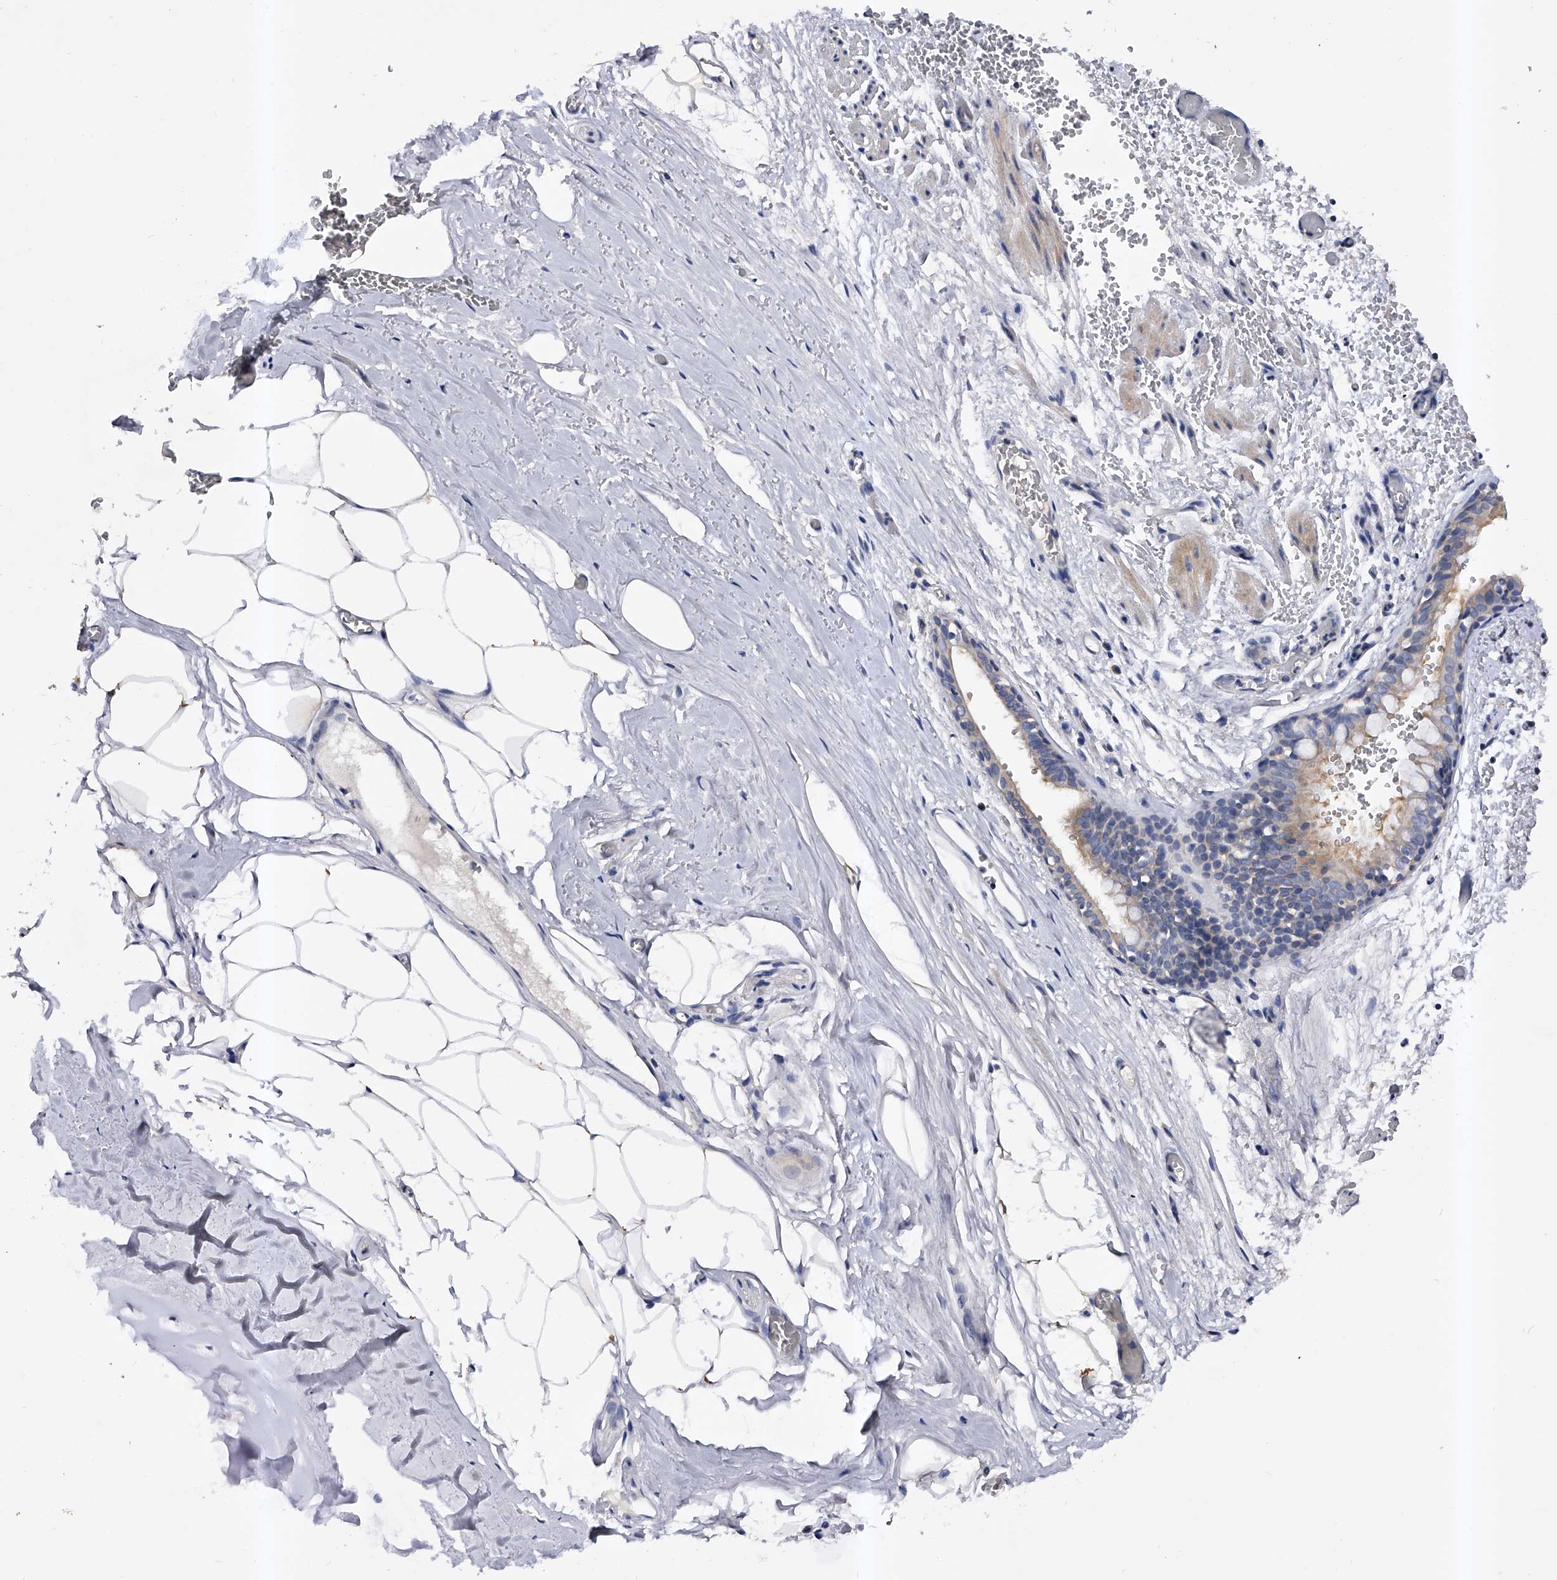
{"staining": {"intensity": "moderate", "quantity": "25%-75%", "location": "cytoplasmic/membranous"}, "tissue": "bronchus", "cell_type": "Respiratory epithelial cells", "image_type": "normal", "snomed": [{"axis": "morphology", "description": "Normal tissue, NOS"}, {"axis": "topography", "description": "Bronchus"}, {"axis": "topography", "description": "Lung"}], "caption": "Normal bronchus exhibits moderate cytoplasmic/membranous expression in about 25%-75% of respiratory epithelial cells.", "gene": "ARL4C", "patient": {"sex": "male", "age": 56}}